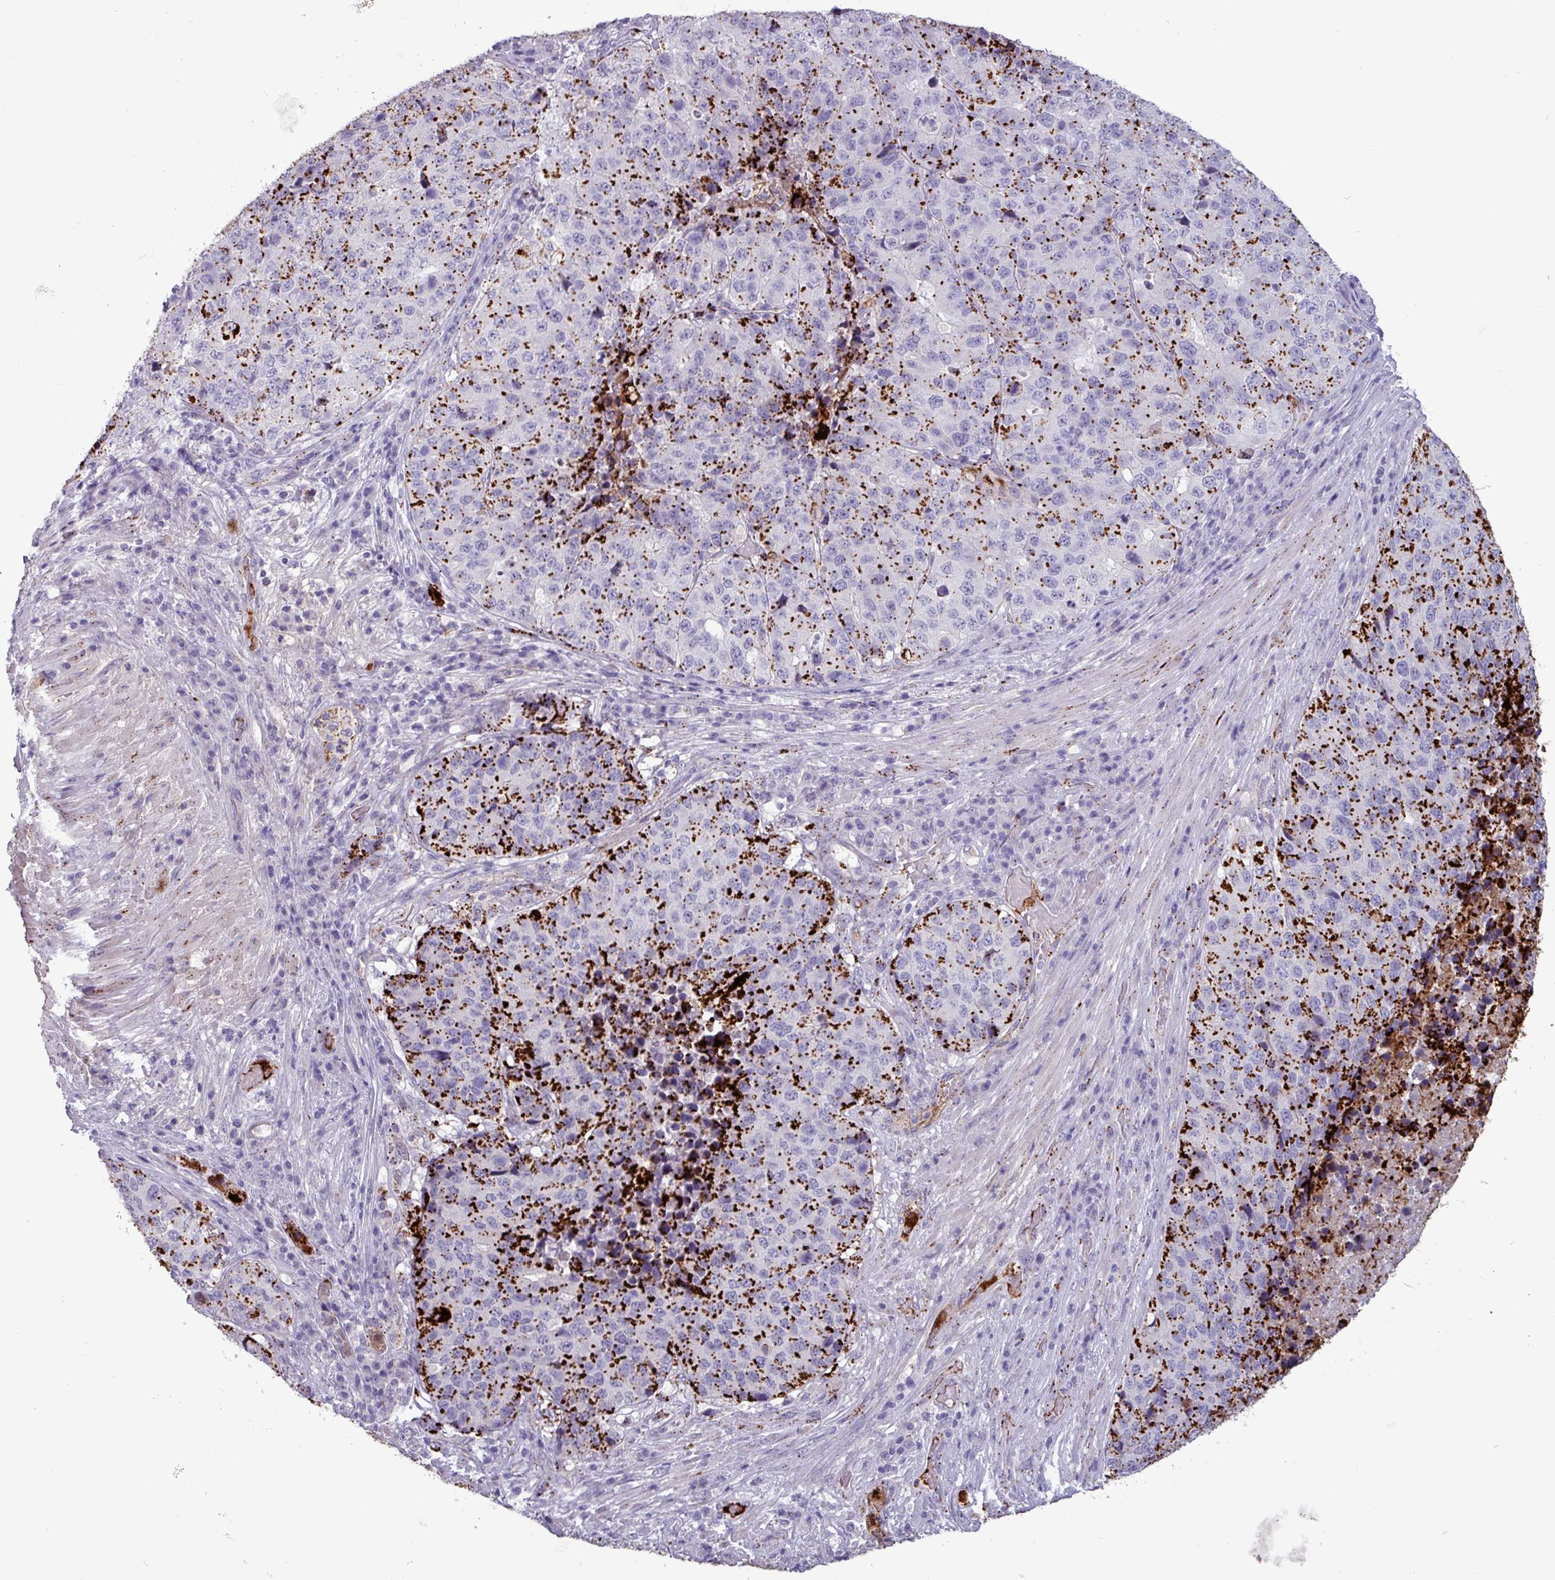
{"staining": {"intensity": "strong", "quantity": "25%-75%", "location": "cytoplasmic/membranous"}, "tissue": "stomach cancer", "cell_type": "Tumor cells", "image_type": "cancer", "snomed": [{"axis": "morphology", "description": "Adenocarcinoma, NOS"}, {"axis": "topography", "description": "Stomach"}], "caption": "There is high levels of strong cytoplasmic/membranous expression in tumor cells of adenocarcinoma (stomach), as demonstrated by immunohistochemical staining (brown color).", "gene": "PLIN2", "patient": {"sex": "male", "age": 71}}